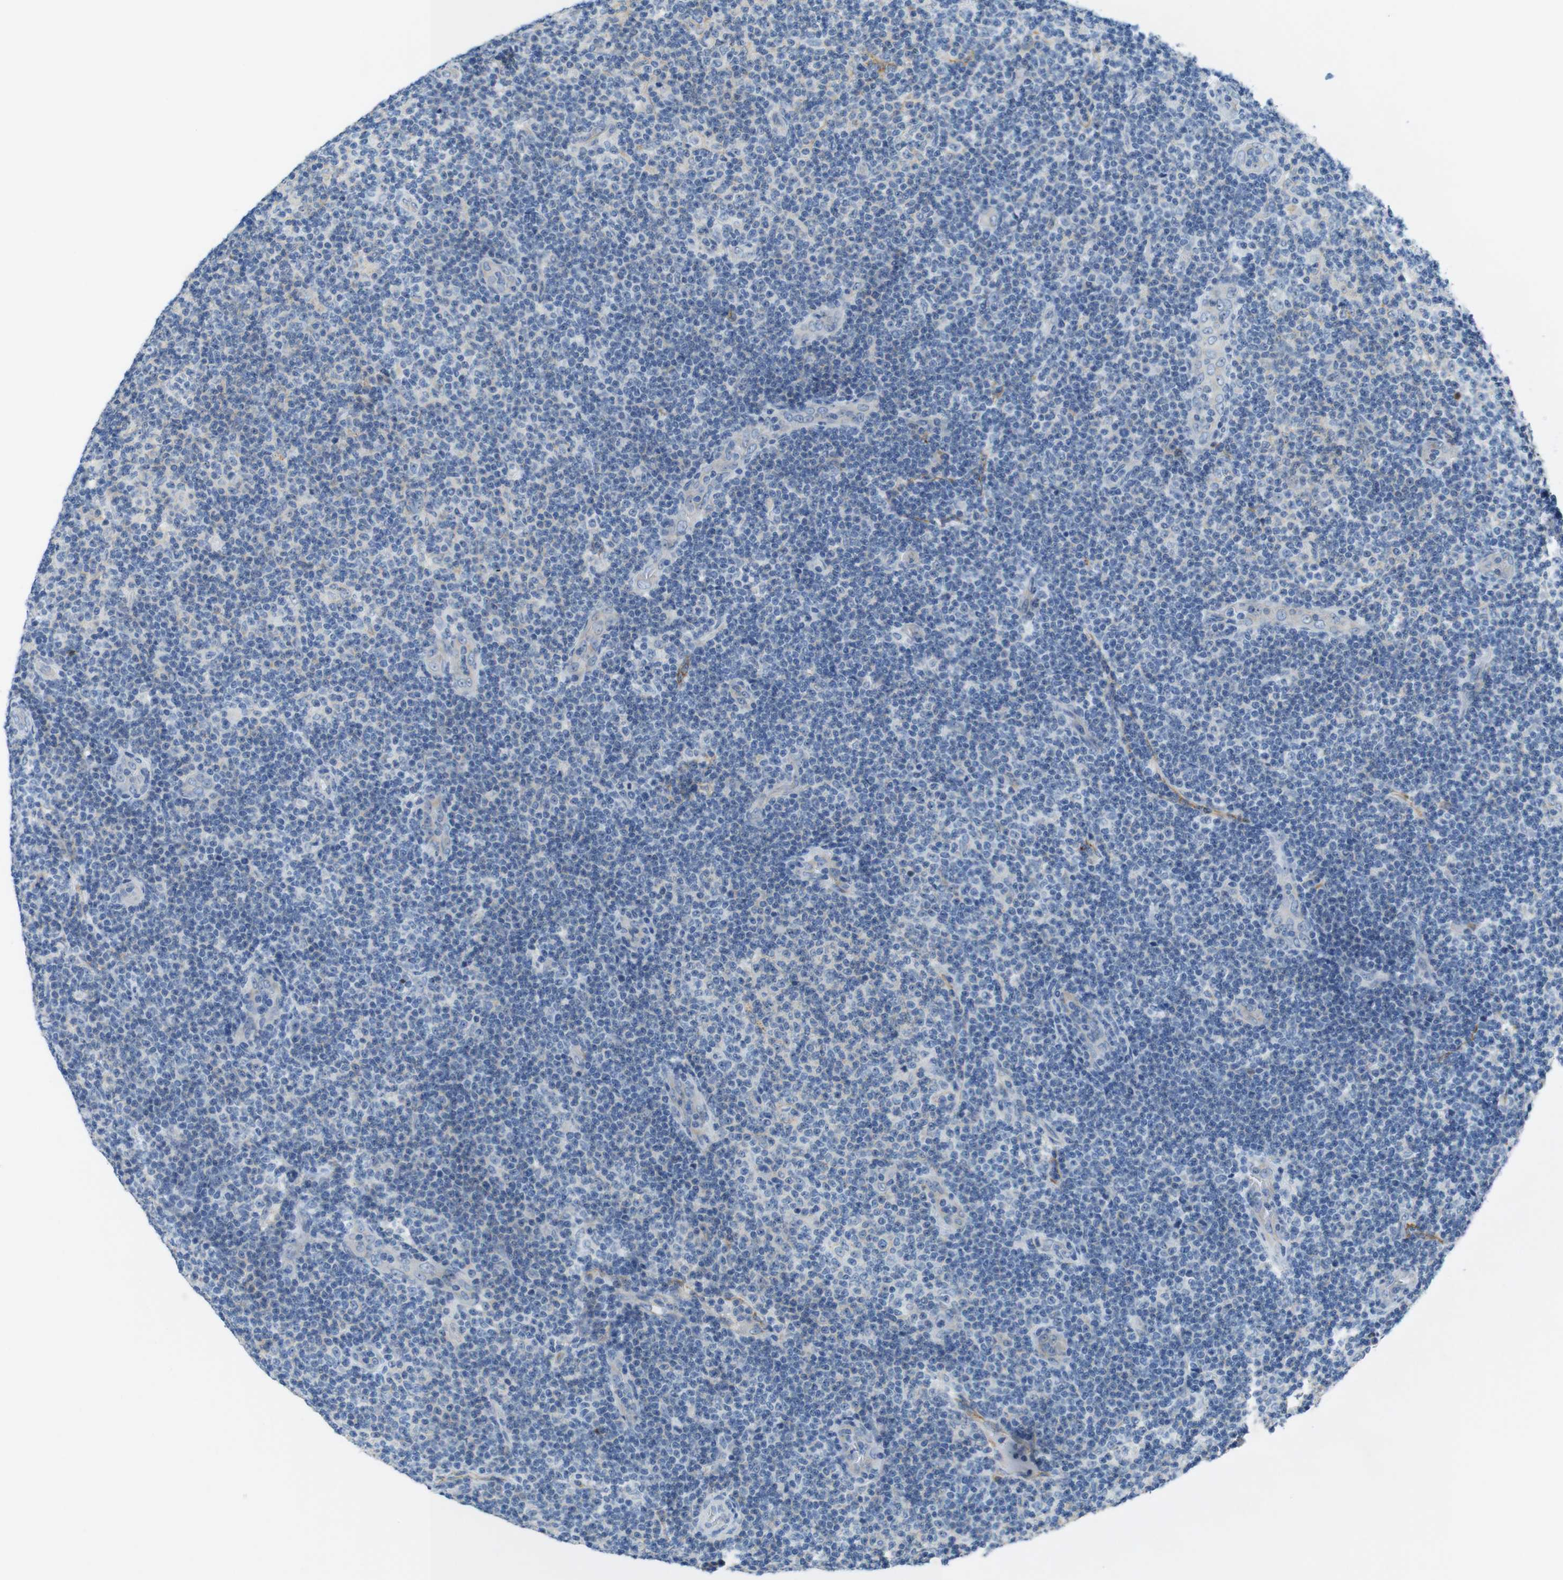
{"staining": {"intensity": "negative", "quantity": "none", "location": "none"}, "tissue": "lymphoma", "cell_type": "Tumor cells", "image_type": "cancer", "snomed": [{"axis": "morphology", "description": "Malignant lymphoma, non-Hodgkin's type, Low grade"}, {"axis": "topography", "description": "Lymph node"}], "caption": "Malignant lymphoma, non-Hodgkin's type (low-grade) was stained to show a protein in brown. There is no significant staining in tumor cells.", "gene": "TJP3", "patient": {"sex": "male", "age": 83}}